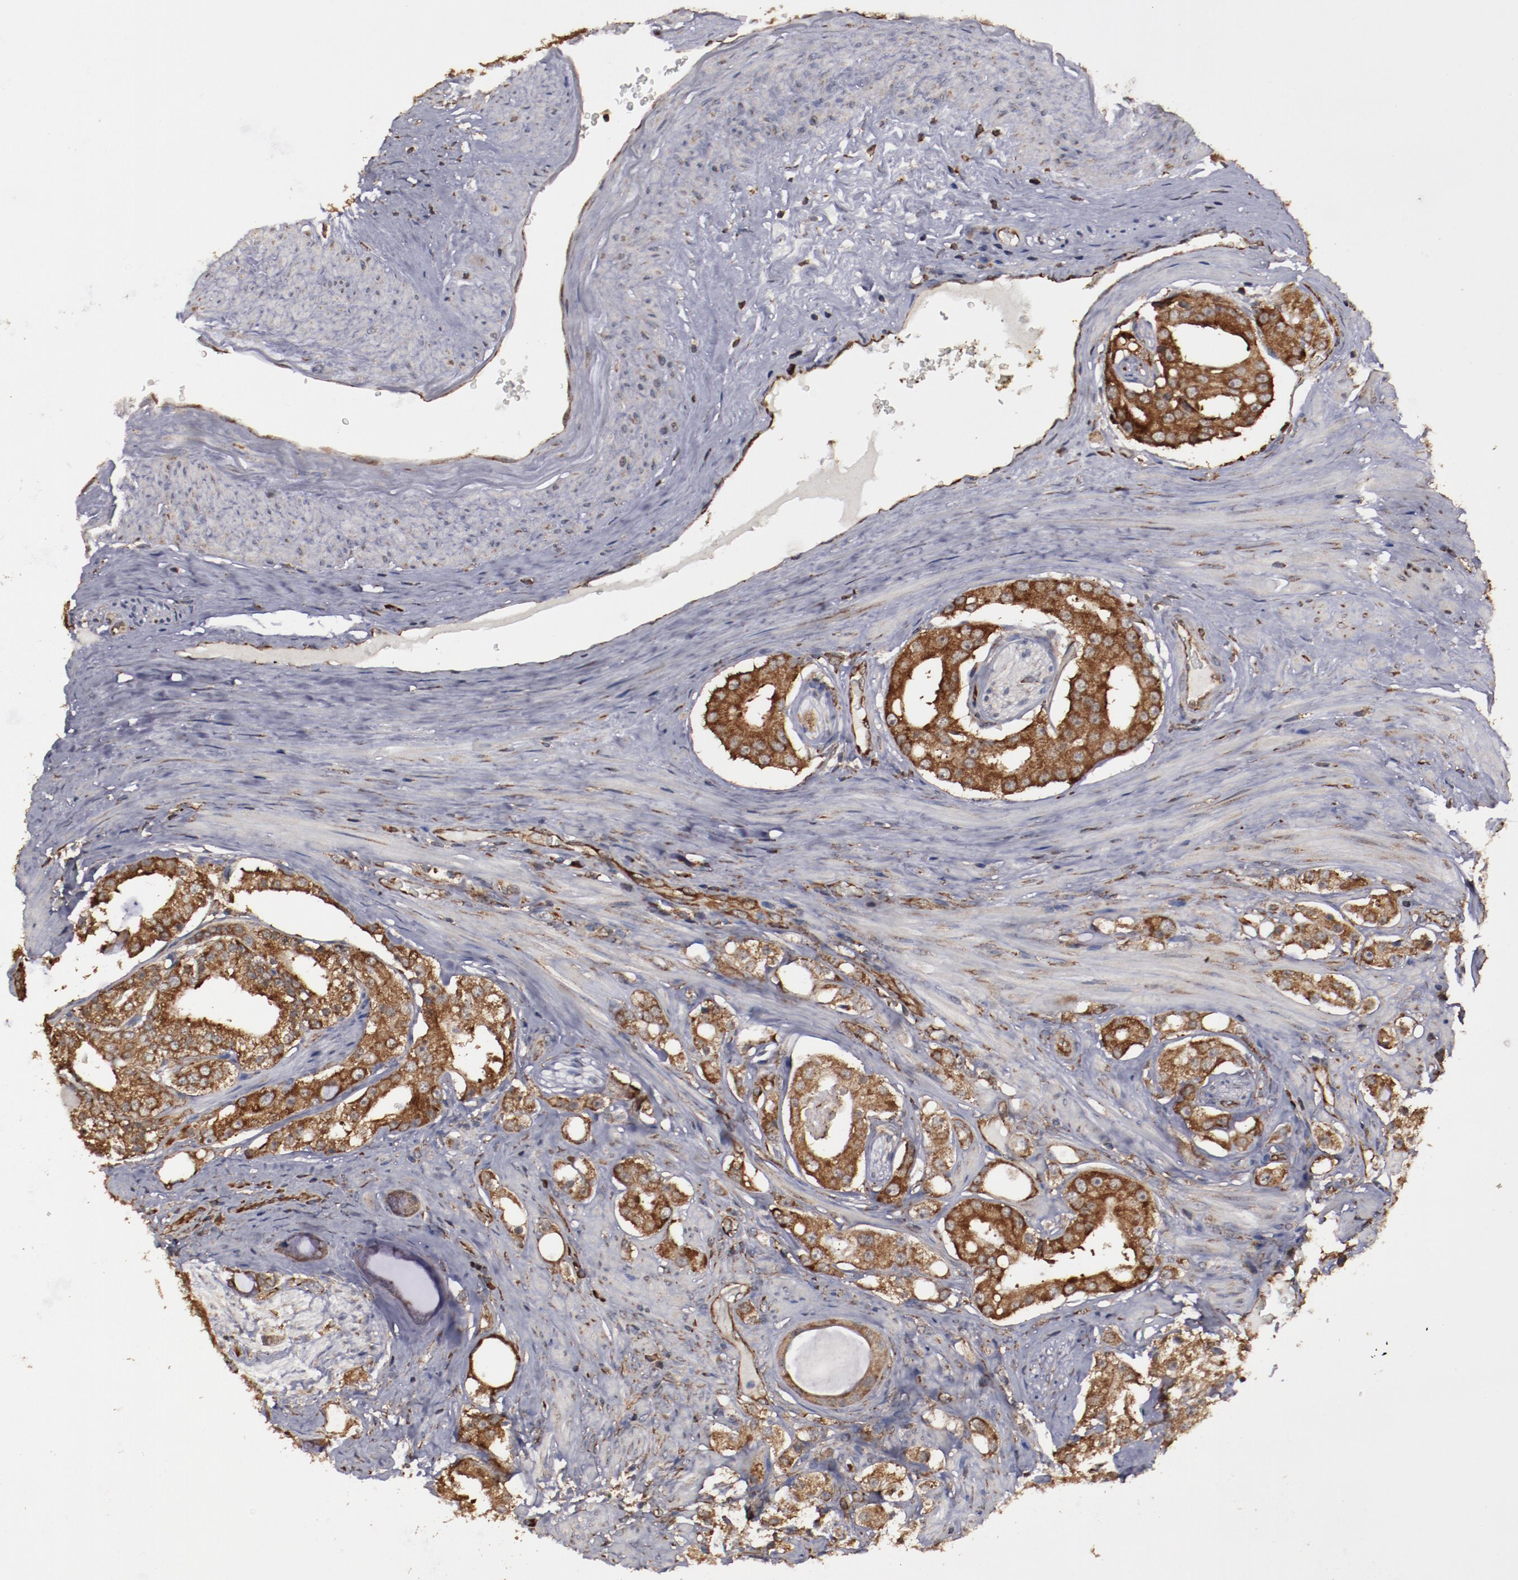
{"staining": {"intensity": "moderate", "quantity": ">75%", "location": "cytoplasmic/membranous"}, "tissue": "prostate cancer", "cell_type": "Tumor cells", "image_type": "cancer", "snomed": [{"axis": "morphology", "description": "Adenocarcinoma, High grade"}, {"axis": "topography", "description": "Prostate"}], "caption": "The micrograph displays immunohistochemical staining of prostate adenocarcinoma (high-grade). There is moderate cytoplasmic/membranous positivity is seen in about >75% of tumor cells.", "gene": "RPS4Y1", "patient": {"sex": "male", "age": 68}}